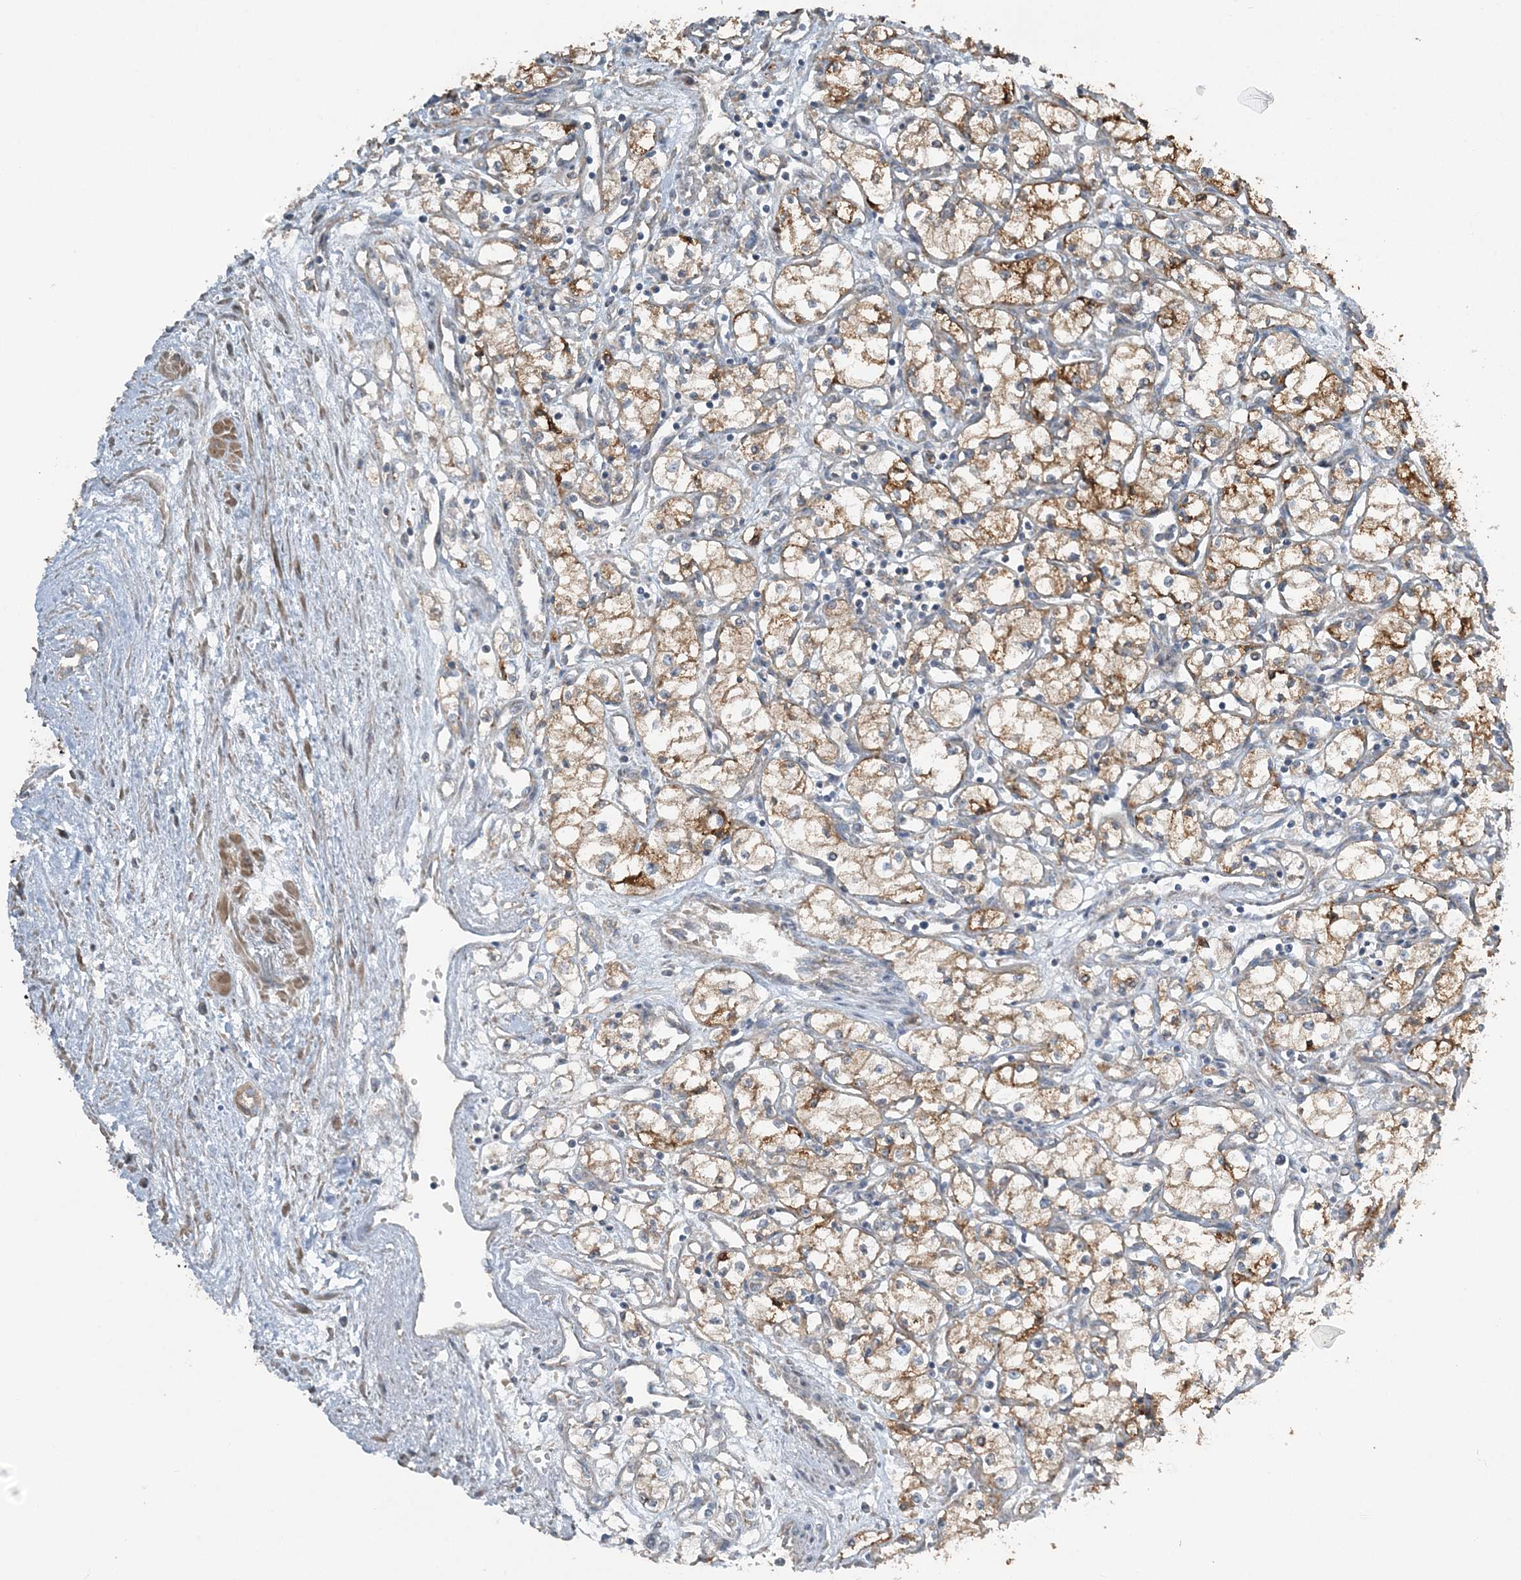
{"staining": {"intensity": "weak", "quantity": ">75%", "location": "cytoplasmic/membranous"}, "tissue": "renal cancer", "cell_type": "Tumor cells", "image_type": "cancer", "snomed": [{"axis": "morphology", "description": "Adenocarcinoma, NOS"}, {"axis": "topography", "description": "Kidney"}], "caption": "Protein staining displays weak cytoplasmic/membranous positivity in approximately >75% of tumor cells in renal cancer (adenocarcinoma).", "gene": "SLC4A10", "patient": {"sex": "male", "age": 59}}